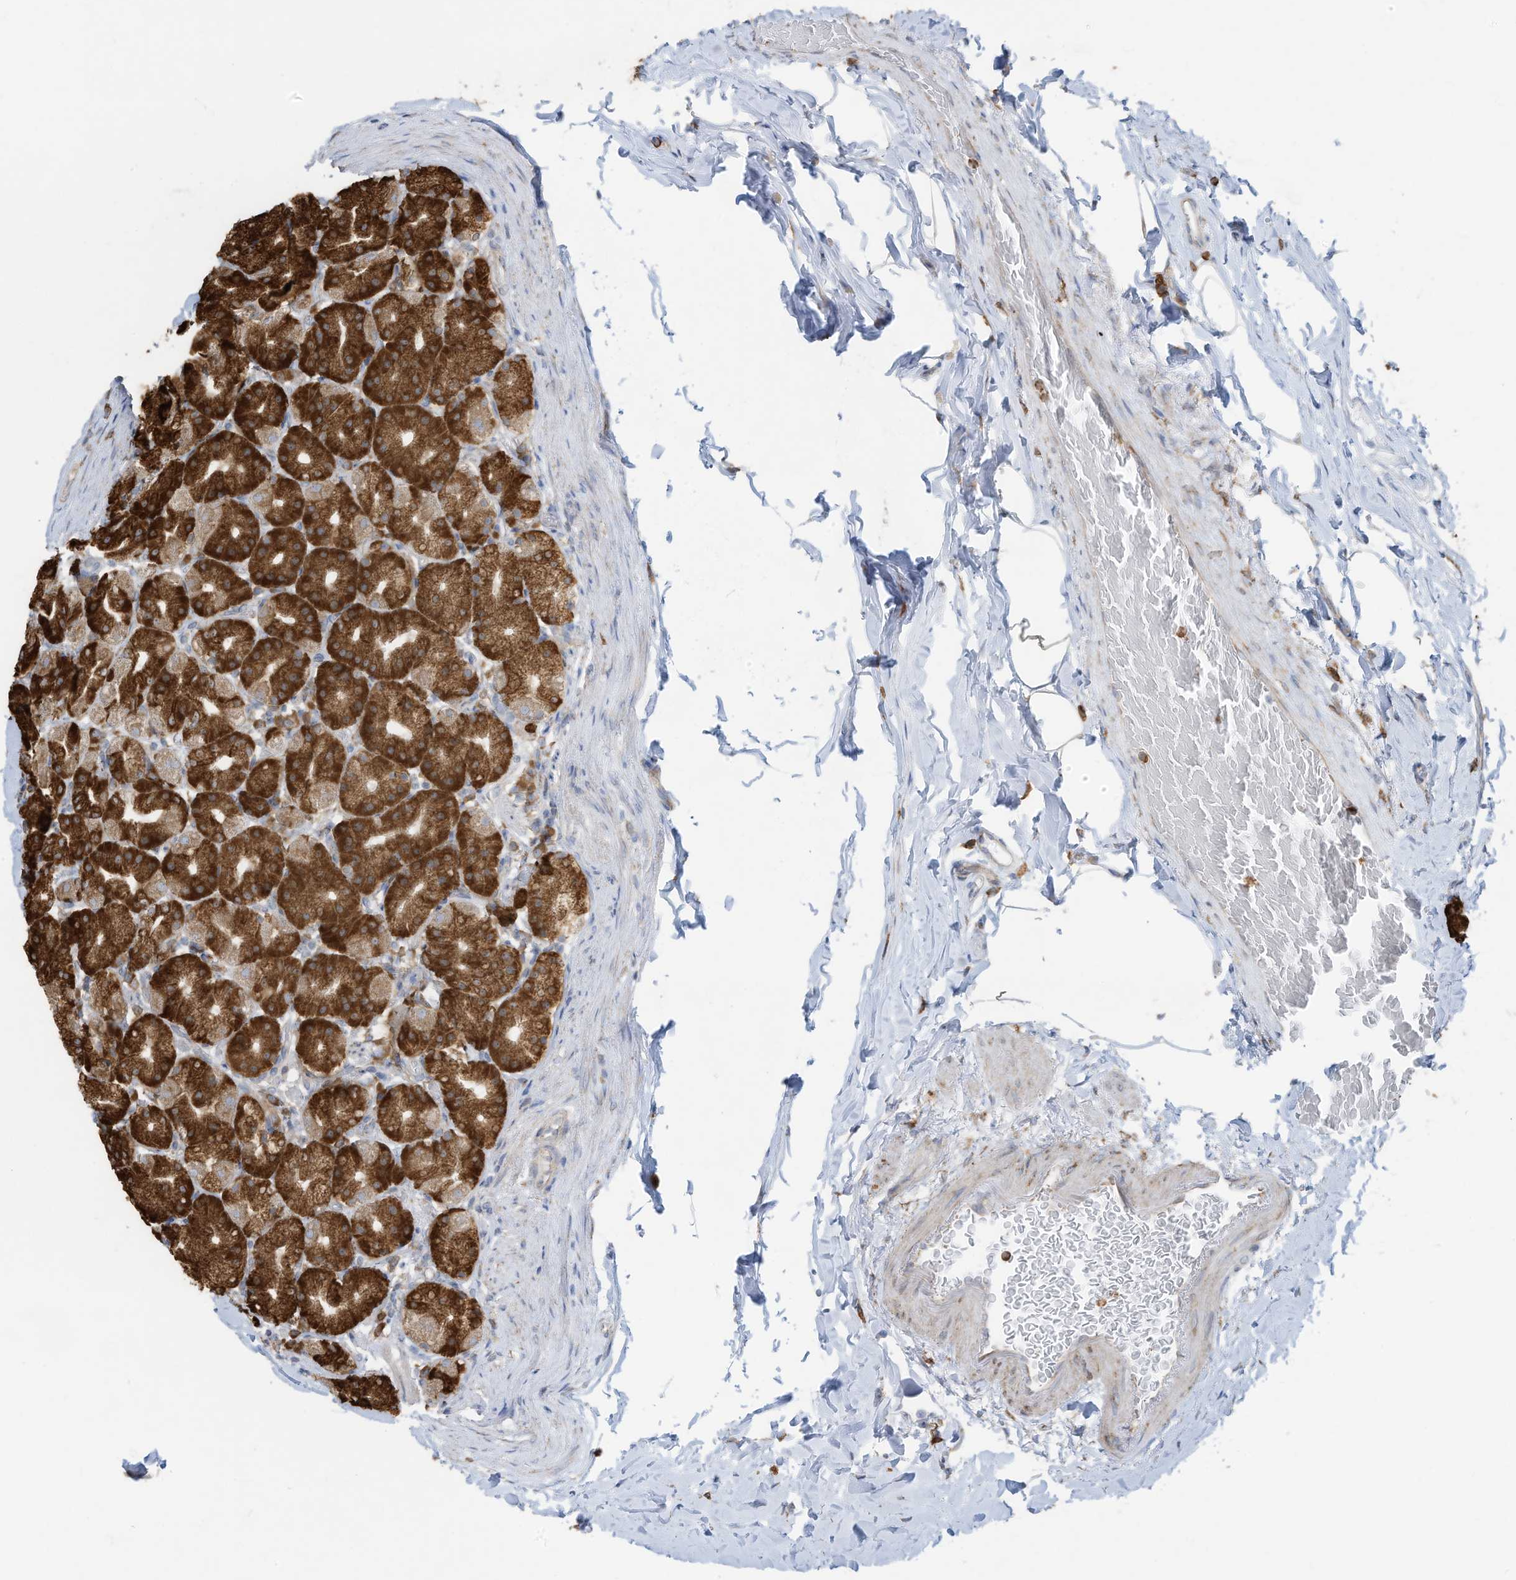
{"staining": {"intensity": "strong", "quantity": ">75%", "location": "cytoplasmic/membranous"}, "tissue": "stomach", "cell_type": "Glandular cells", "image_type": "normal", "snomed": [{"axis": "morphology", "description": "Normal tissue, NOS"}, {"axis": "topography", "description": "Stomach, upper"}], "caption": "DAB (3,3'-diaminobenzidine) immunohistochemical staining of unremarkable human stomach demonstrates strong cytoplasmic/membranous protein staining in approximately >75% of glandular cells.", "gene": "ZNF354C", "patient": {"sex": "male", "age": 68}}